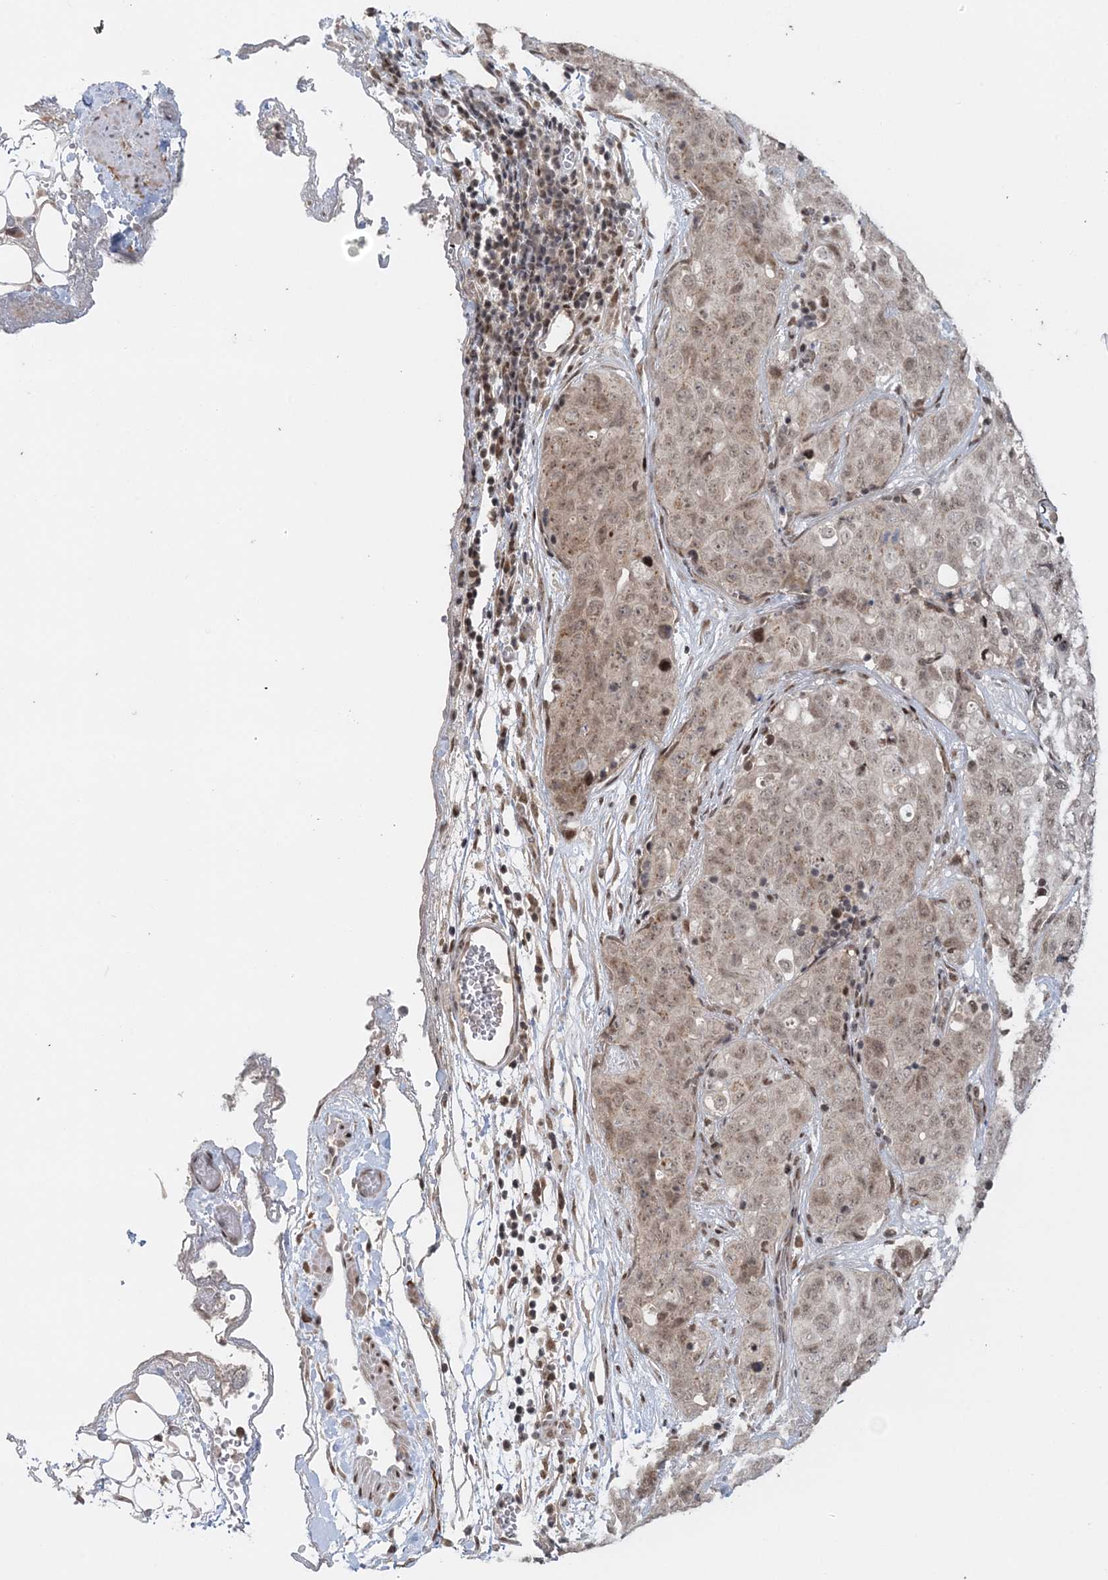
{"staining": {"intensity": "weak", "quantity": "25%-75%", "location": "nuclear"}, "tissue": "stomach cancer", "cell_type": "Tumor cells", "image_type": "cancer", "snomed": [{"axis": "morphology", "description": "Normal tissue, NOS"}, {"axis": "morphology", "description": "Adenocarcinoma, NOS"}, {"axis": "topography", "description": "Lymph node"}, {"axis": "topography", "description": "Stomach"}], "caption": "Immunohistochemical staining of stomach adenocarcinoma demonstrates weak nuclear protein expression in approximately 25%-75% of tumor cells.", "gene": "NOA1", "patient": {"sex": "male", "age": 48}}